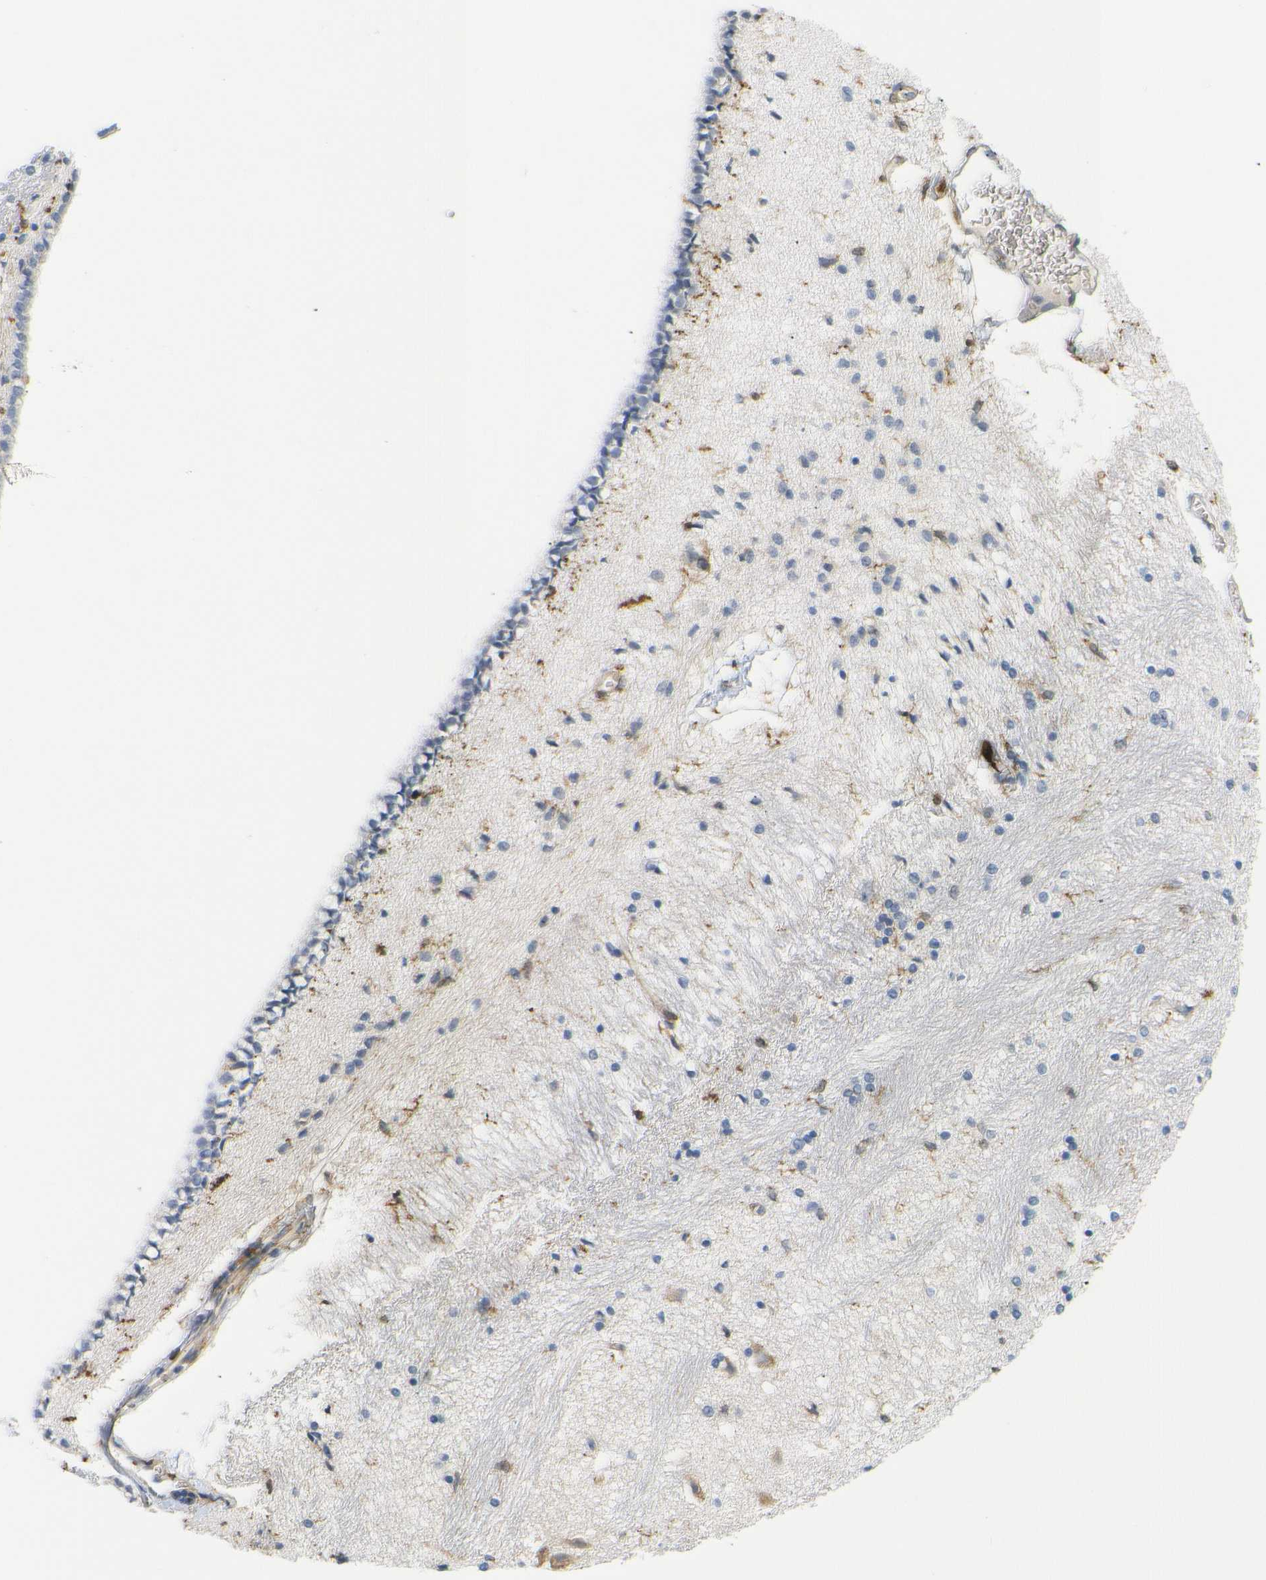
{"staining": {"intensity": "moderate", "quantity": "<25%", "location": "cytoplasmic/membranous"}, "tissue": "hippocampus", "cell_type": "Glial cells", "image_type": "normal", "snomed": [{"axis": "morphology", "description": "Normal tissue, NOS"}, {"axis": "topography", "description": "Hippocampus"}], "caption": "An immunohistochemistry (IHC) photomicrograph of normal tissue is shown. Protein staining in brown shows moderate cytoplasmic/membranous positivity in hippocampus within glial cells.", "gene": "HLA", "patient": {"sex": "female", "age": 54}}